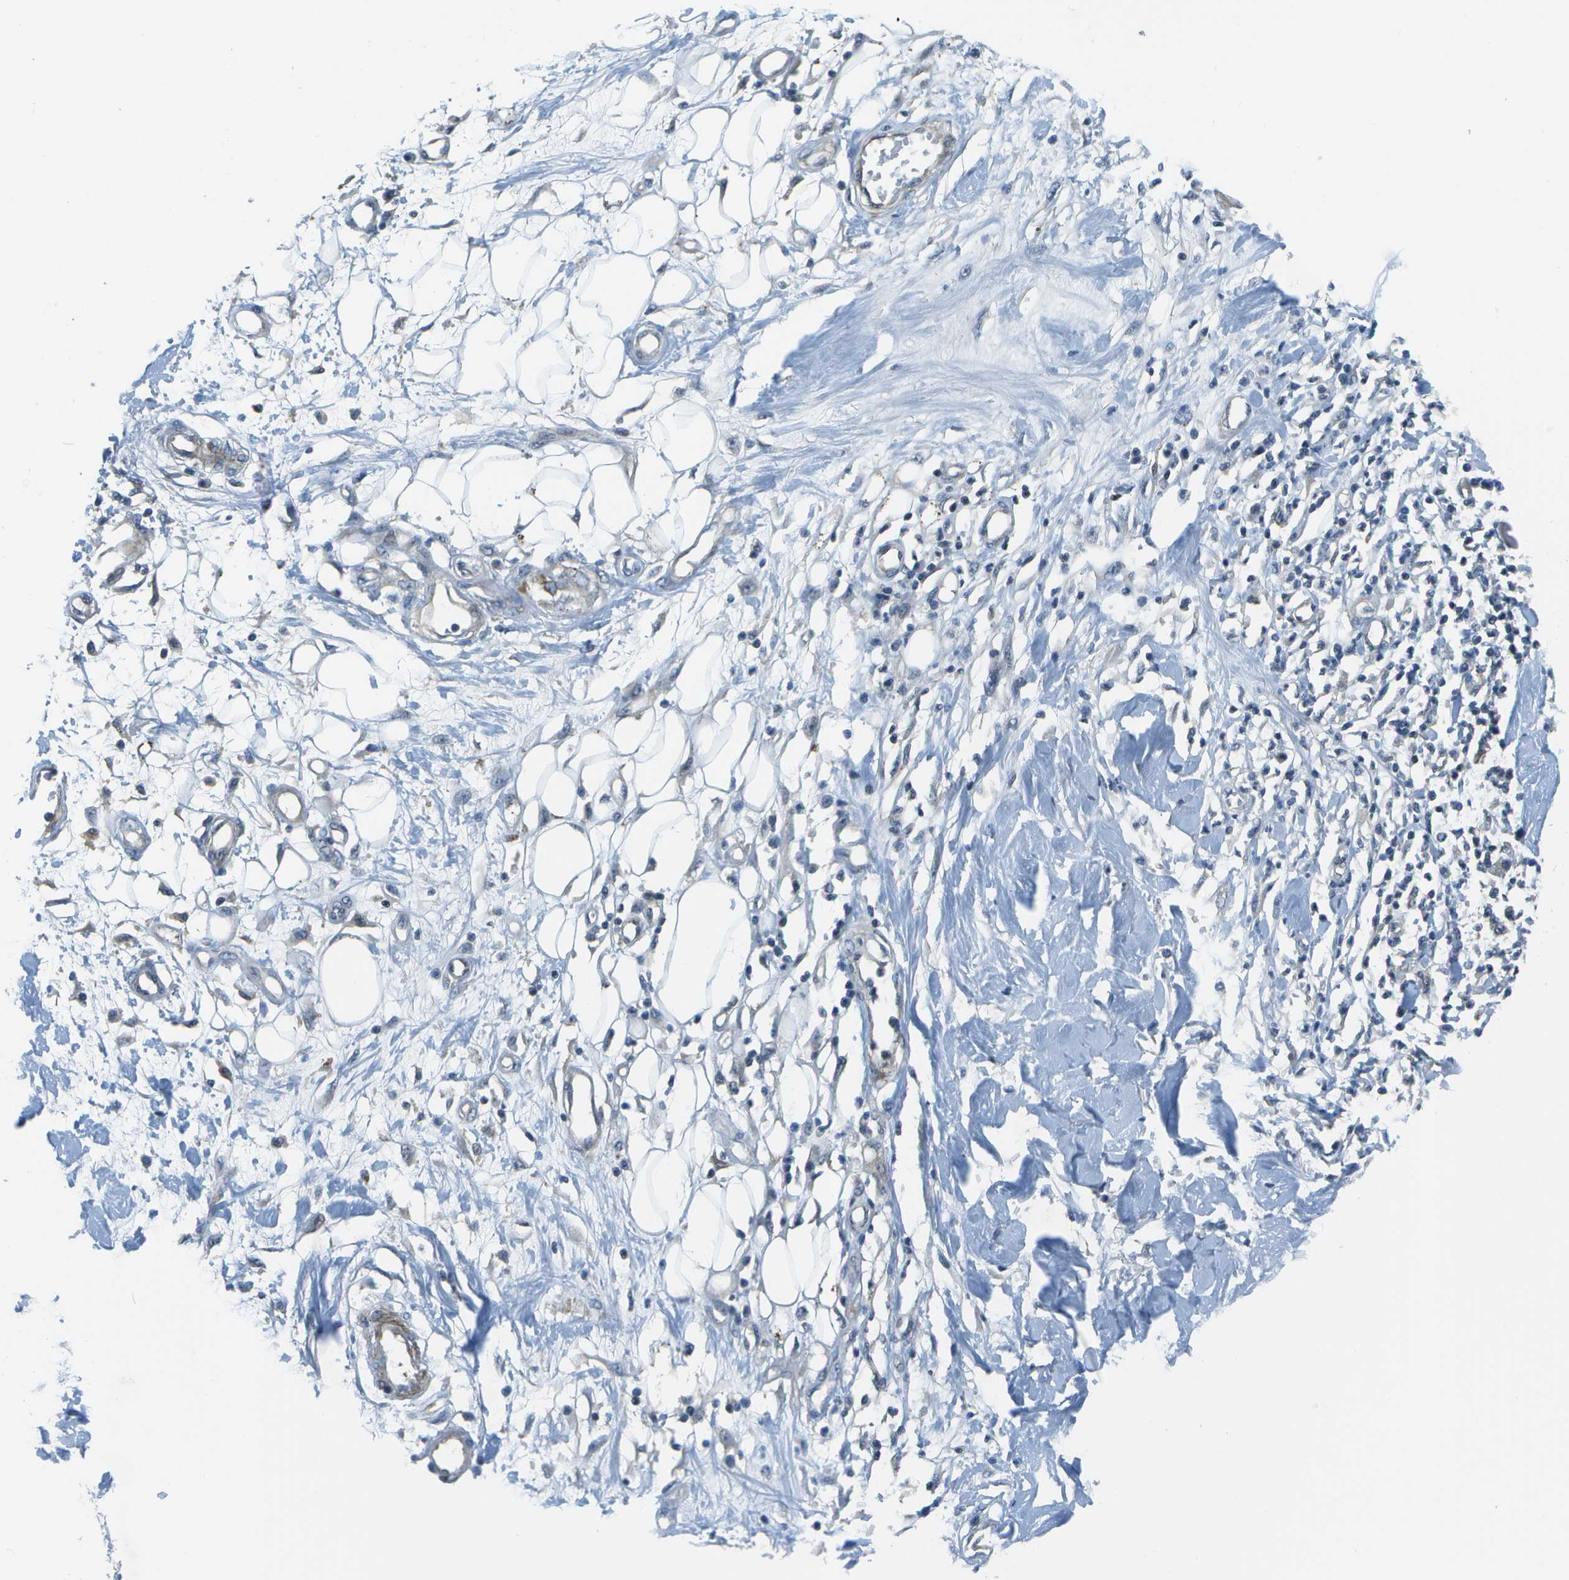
{"staining": {"intensity": "negative", "quantity": "none", "location": "none"}, "tissue": "adipose tissue", "cell_type": "Adipocytes", "image_type": "normal", "snomed": [{"axis": "morphology", "description": "Normal tissue, NOS"}, {"axis": "morphology", "description": "Squamous cell carcinoma, NOS"}, {"axis": "topography", "description": "Skin"}, {"axis": "topography", "description": "Peripheral nerve tissue"}], "caption": "The histopathology image reveals no significant positivity in adipocytes of adipose tissue.", "gene": "ENPP5", "patient": {"sex": "male", "age": 83}}